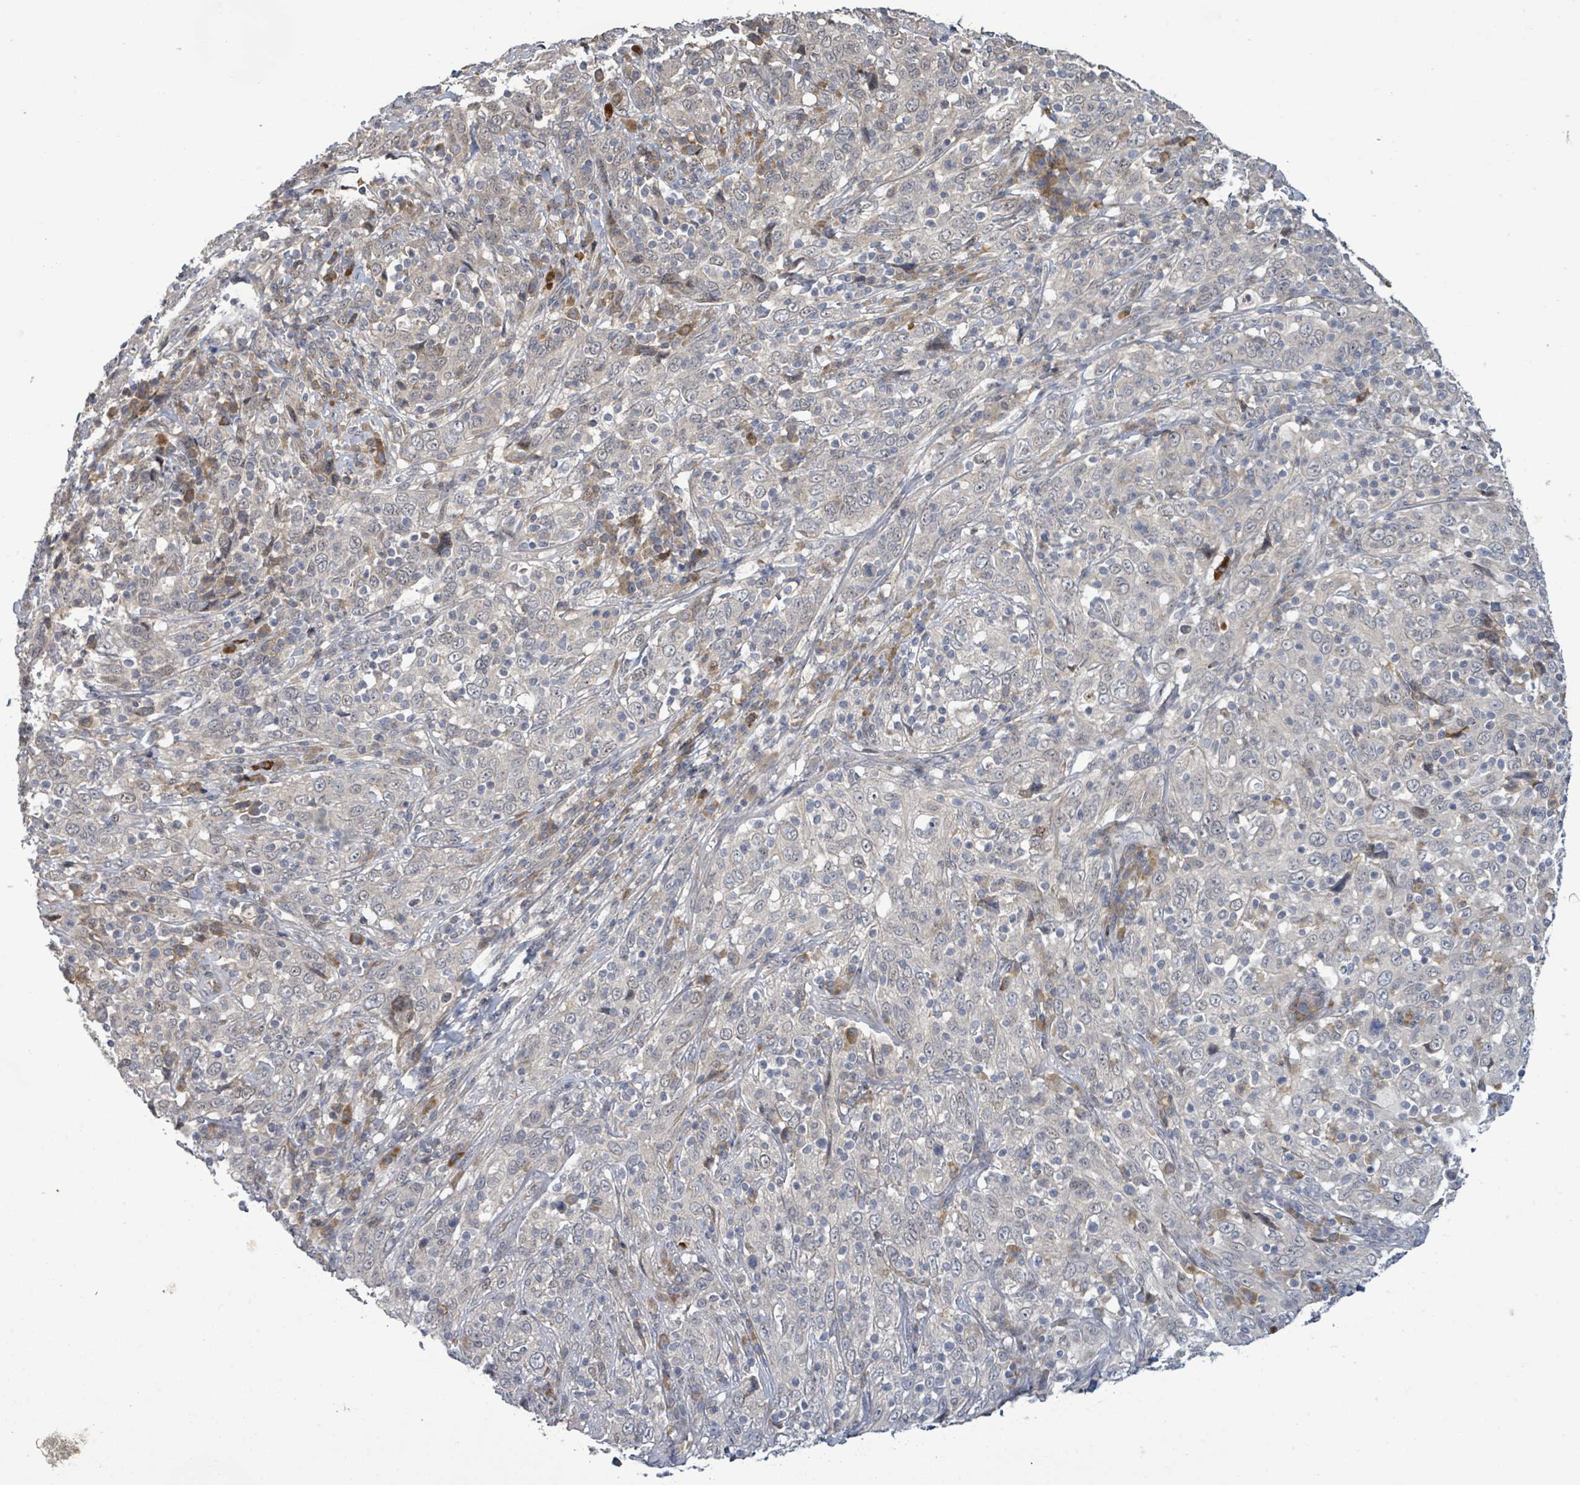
{"staining": {"intensity": "negative", "quantity": "none", "location": "none"}, "tissue": "cervical cancer", "cell_type": "Tumor cells", "image_type": "cancer", "snomed": [{"axis": "morphology", "description": "Squamous cell carcinoma, NOS"}, {"axis": "topography", "description": "Cervix"}], "caption": "High power microscopy photomicrograph of an IHC photomicrograph of cervical cancer, revealing no significant positivity in tumor cells.", "gene": "SLIT3", "patient": {"sex": "female", "age": 46}}